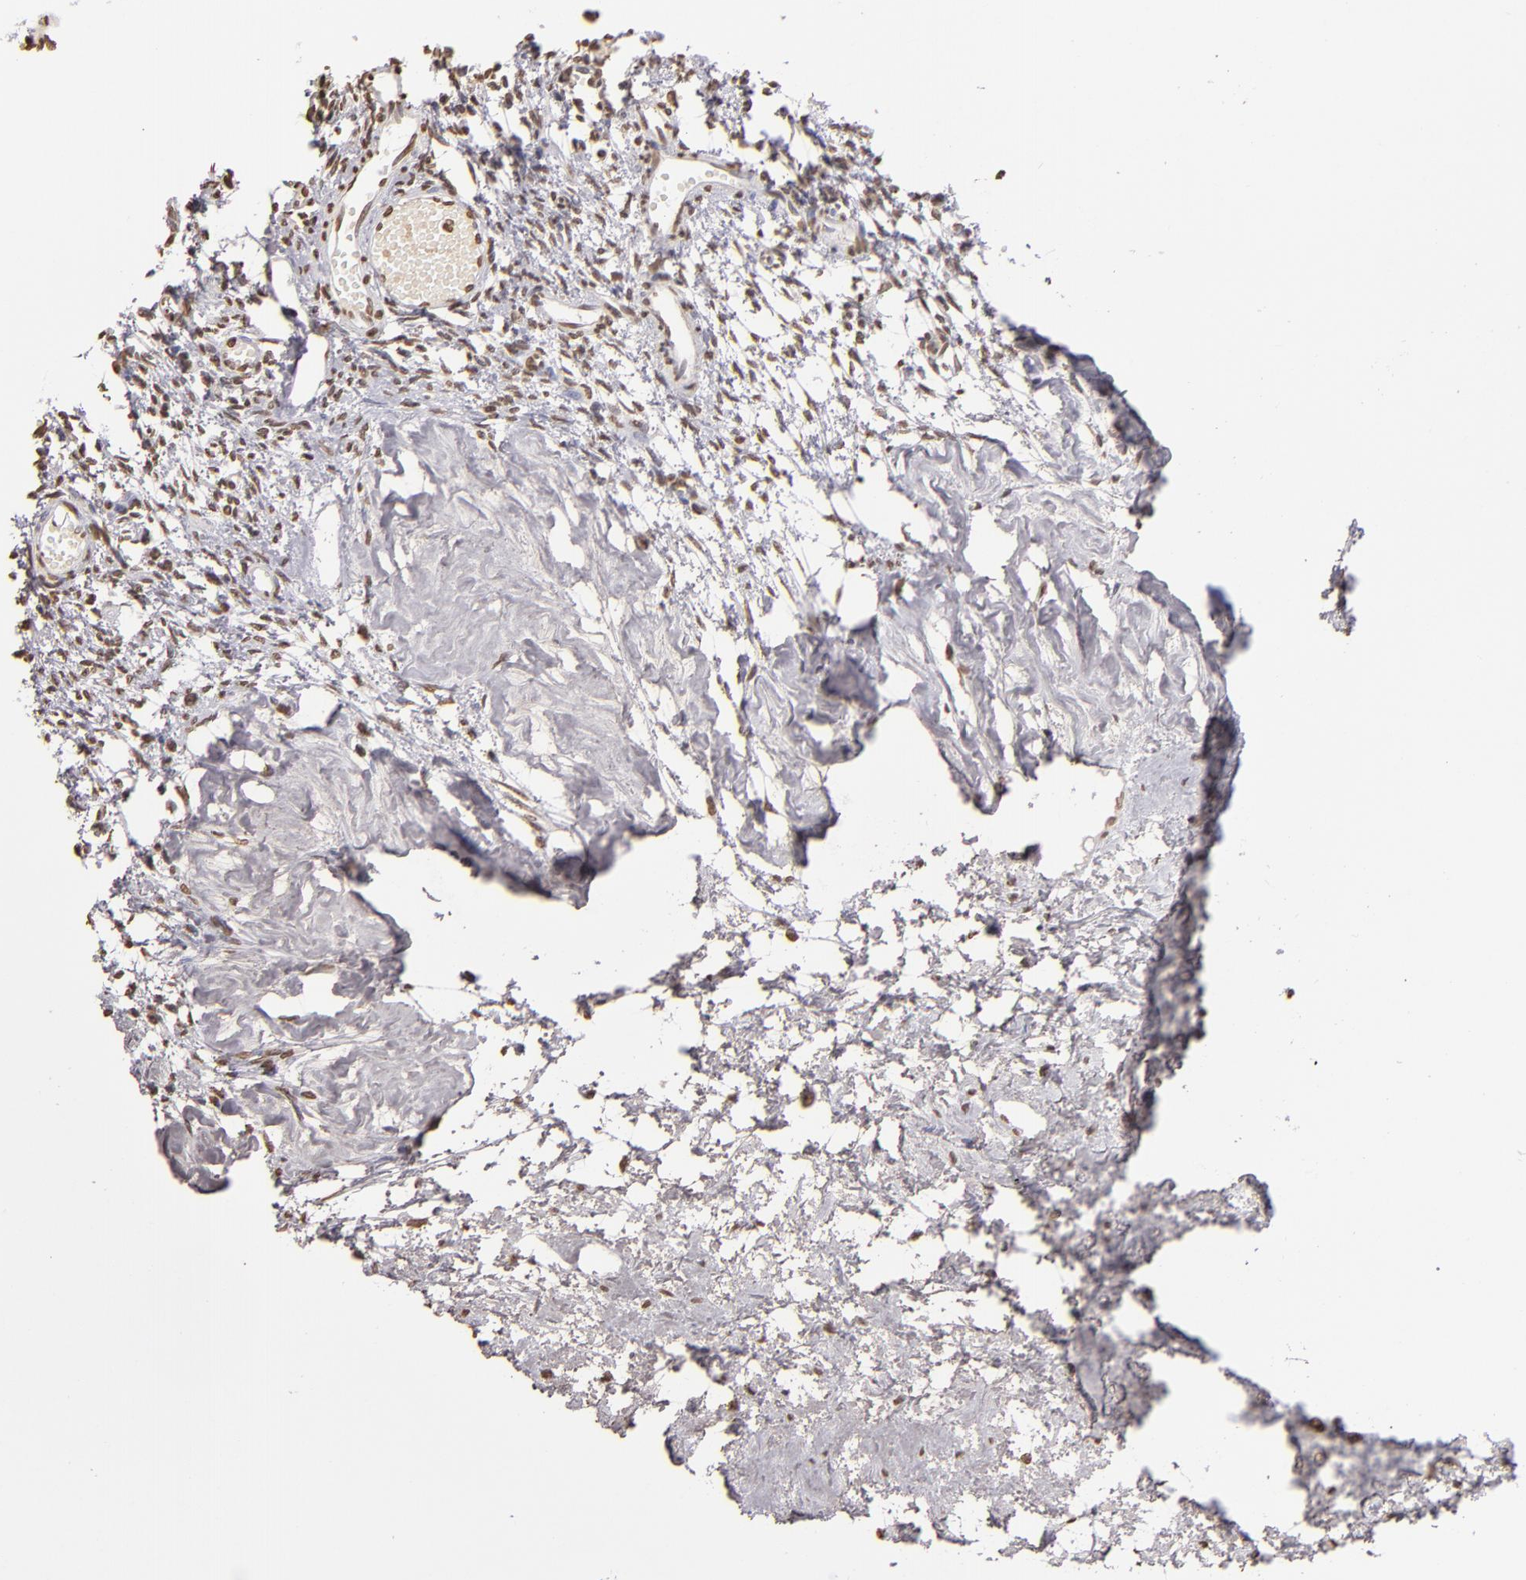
{"staining": {"intensity": "moderate", "quantity": ">75%", "location": "nuclear"}, "tissue": "ovary", "cell_type": "Follicle cells", "image_type": "normal", "snomed": [{"axis": "morphology", "description": "Normal tissue, NOS"}, {"axis": "topography", "description": "Ovary"}], "caption": "Benign ovary shows moderate nuclear expression in approximately >75% of follicle cells, visualized by immunohistochemistry.", "gene": "LBX1", "patient": {"sex": "female", "age": 33}}